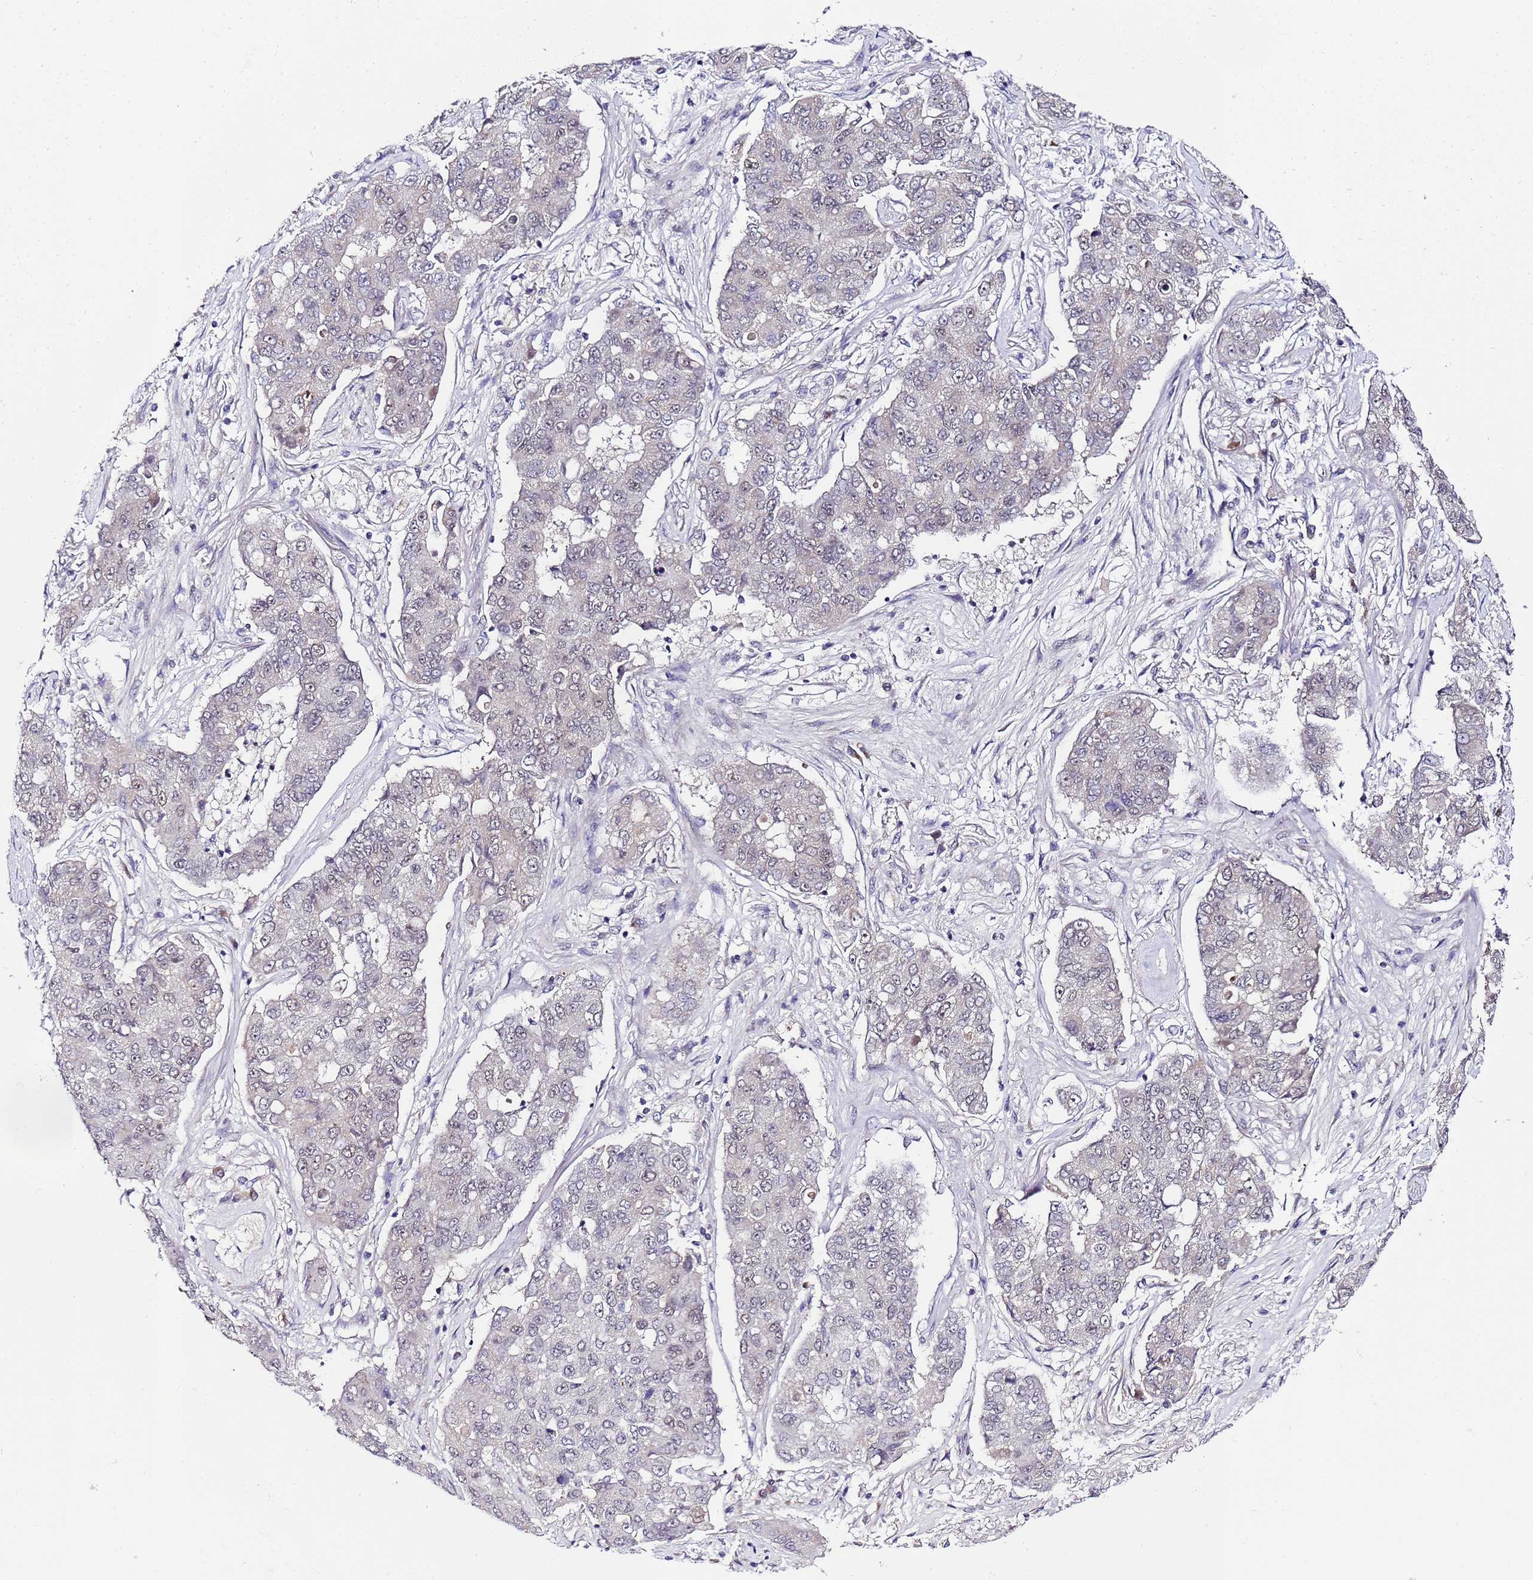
{"staining": {"intensity": "negative", "quantity": "none", "location": "none"}, "tissue": "lung cancer", "cell_type": "Tumor cells", "image_type": "cancer", "snomed": [{"axis": "morphology", "description": "Squamous cell carcinoma, NOS"}, {"axis": "topography", "description": "Lung"}], "caption": "Tumor cells are negative for protein expression in human lung cancer (squamous cell carcinoma).", "gene": "C19orf47", "patient": {"sex": "male", "age": 74}}